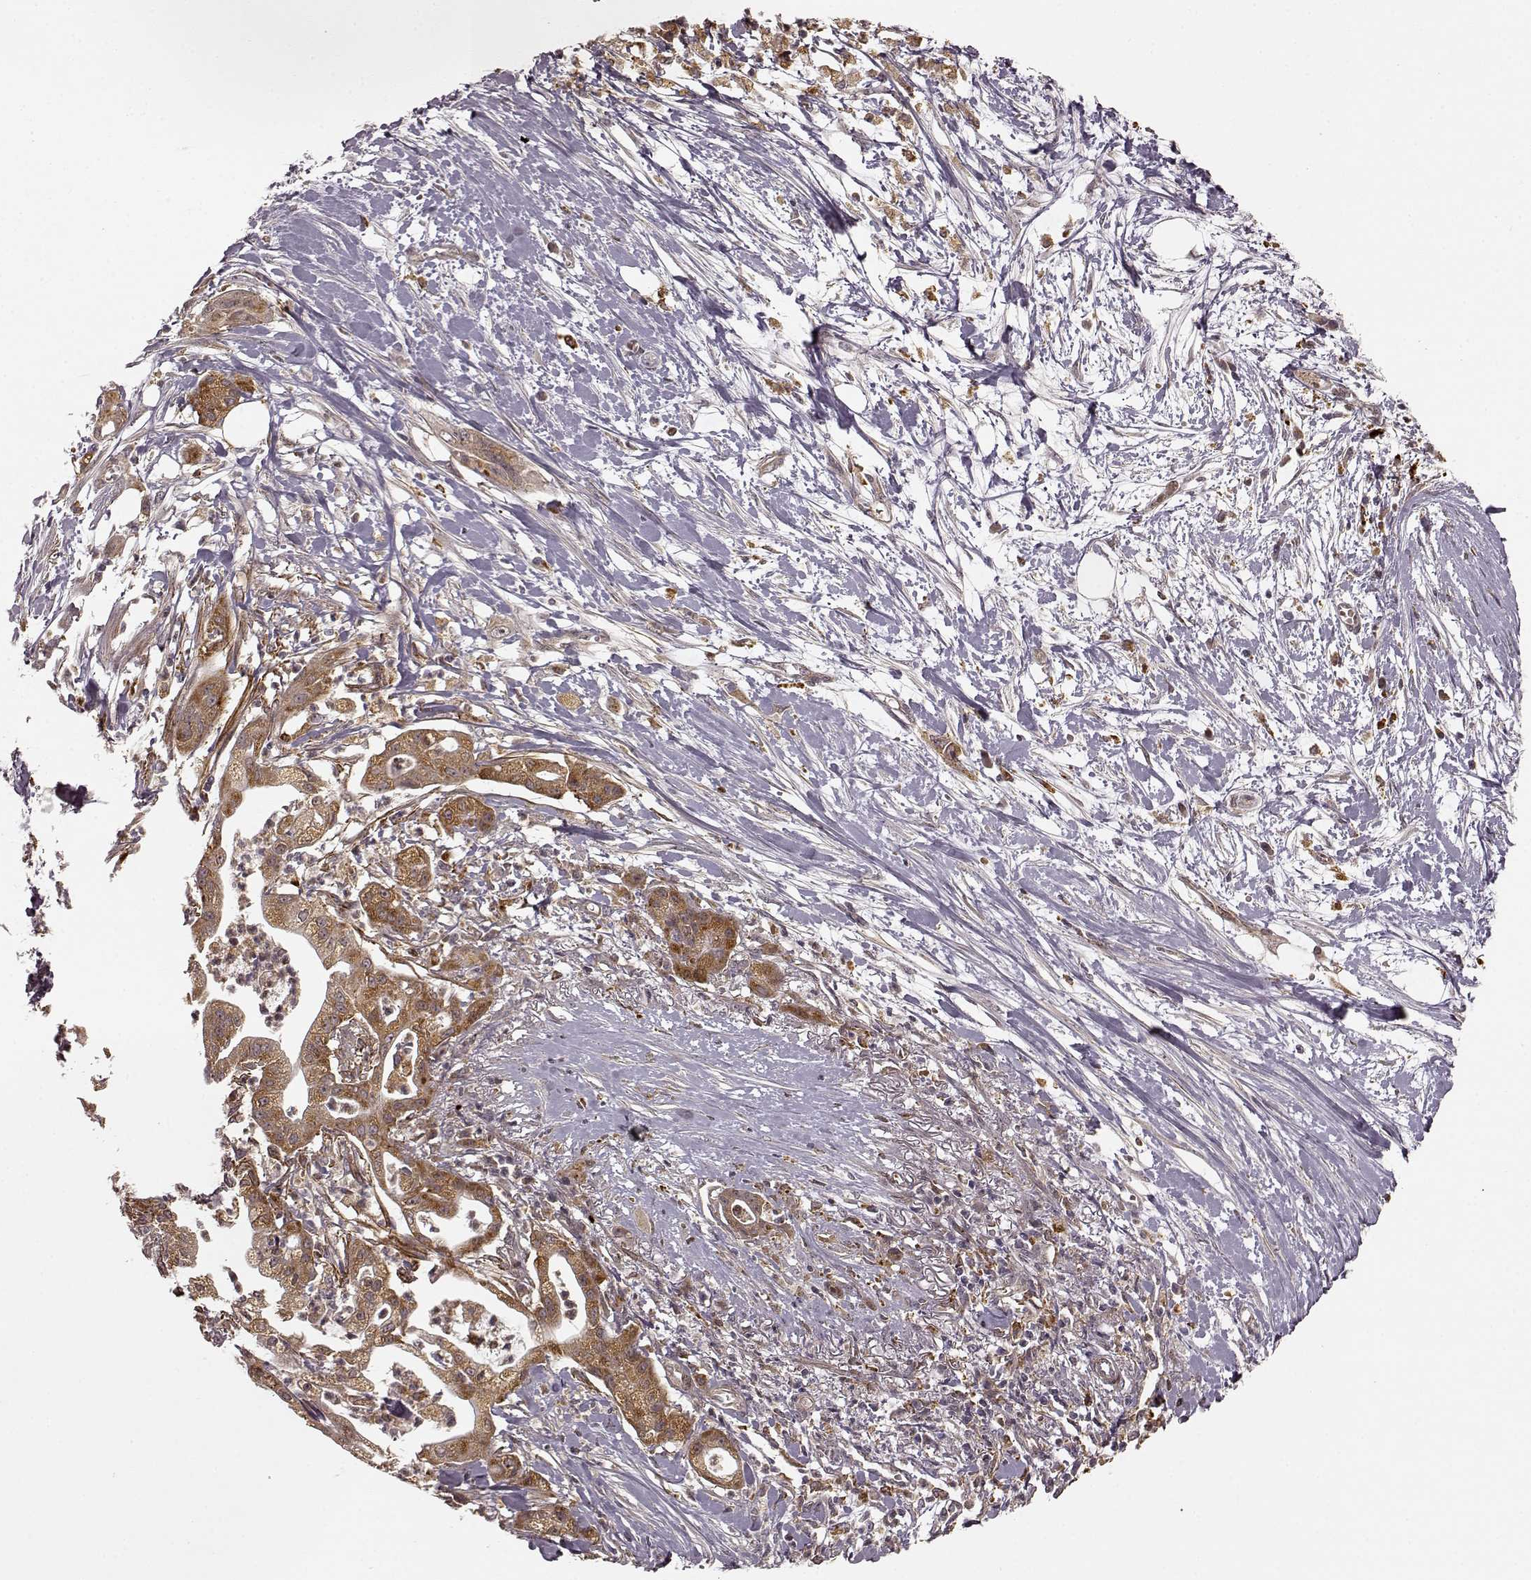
{"staining": {"intensity": "strong", "quantity": ">75%", "location": "cytoplasmic/membranous"}, "tissue": "pancreatic cancer", "cell_type": "Tumor cells", "image_type": "cancer", "snomed": [{"axis": "morphology", "description": "Normal tissue, NOS"}, {"axis": "morphology", "description": "Adenocarcinoma, NOS"}, {"axis": "topography", "description": "Lymph node"}, {"axis": "topography", "description": "Pancreas"}], "caption": "About >75% of tumor cells in human pancreatic cancer (adenocarcinoma) demonstrate strong cytoplasmic/membranous protein staining as visualized by brown immunohistochemical staining.", "gene": "SLC12A9", "patient": {"sex": "female", "age": 58}}